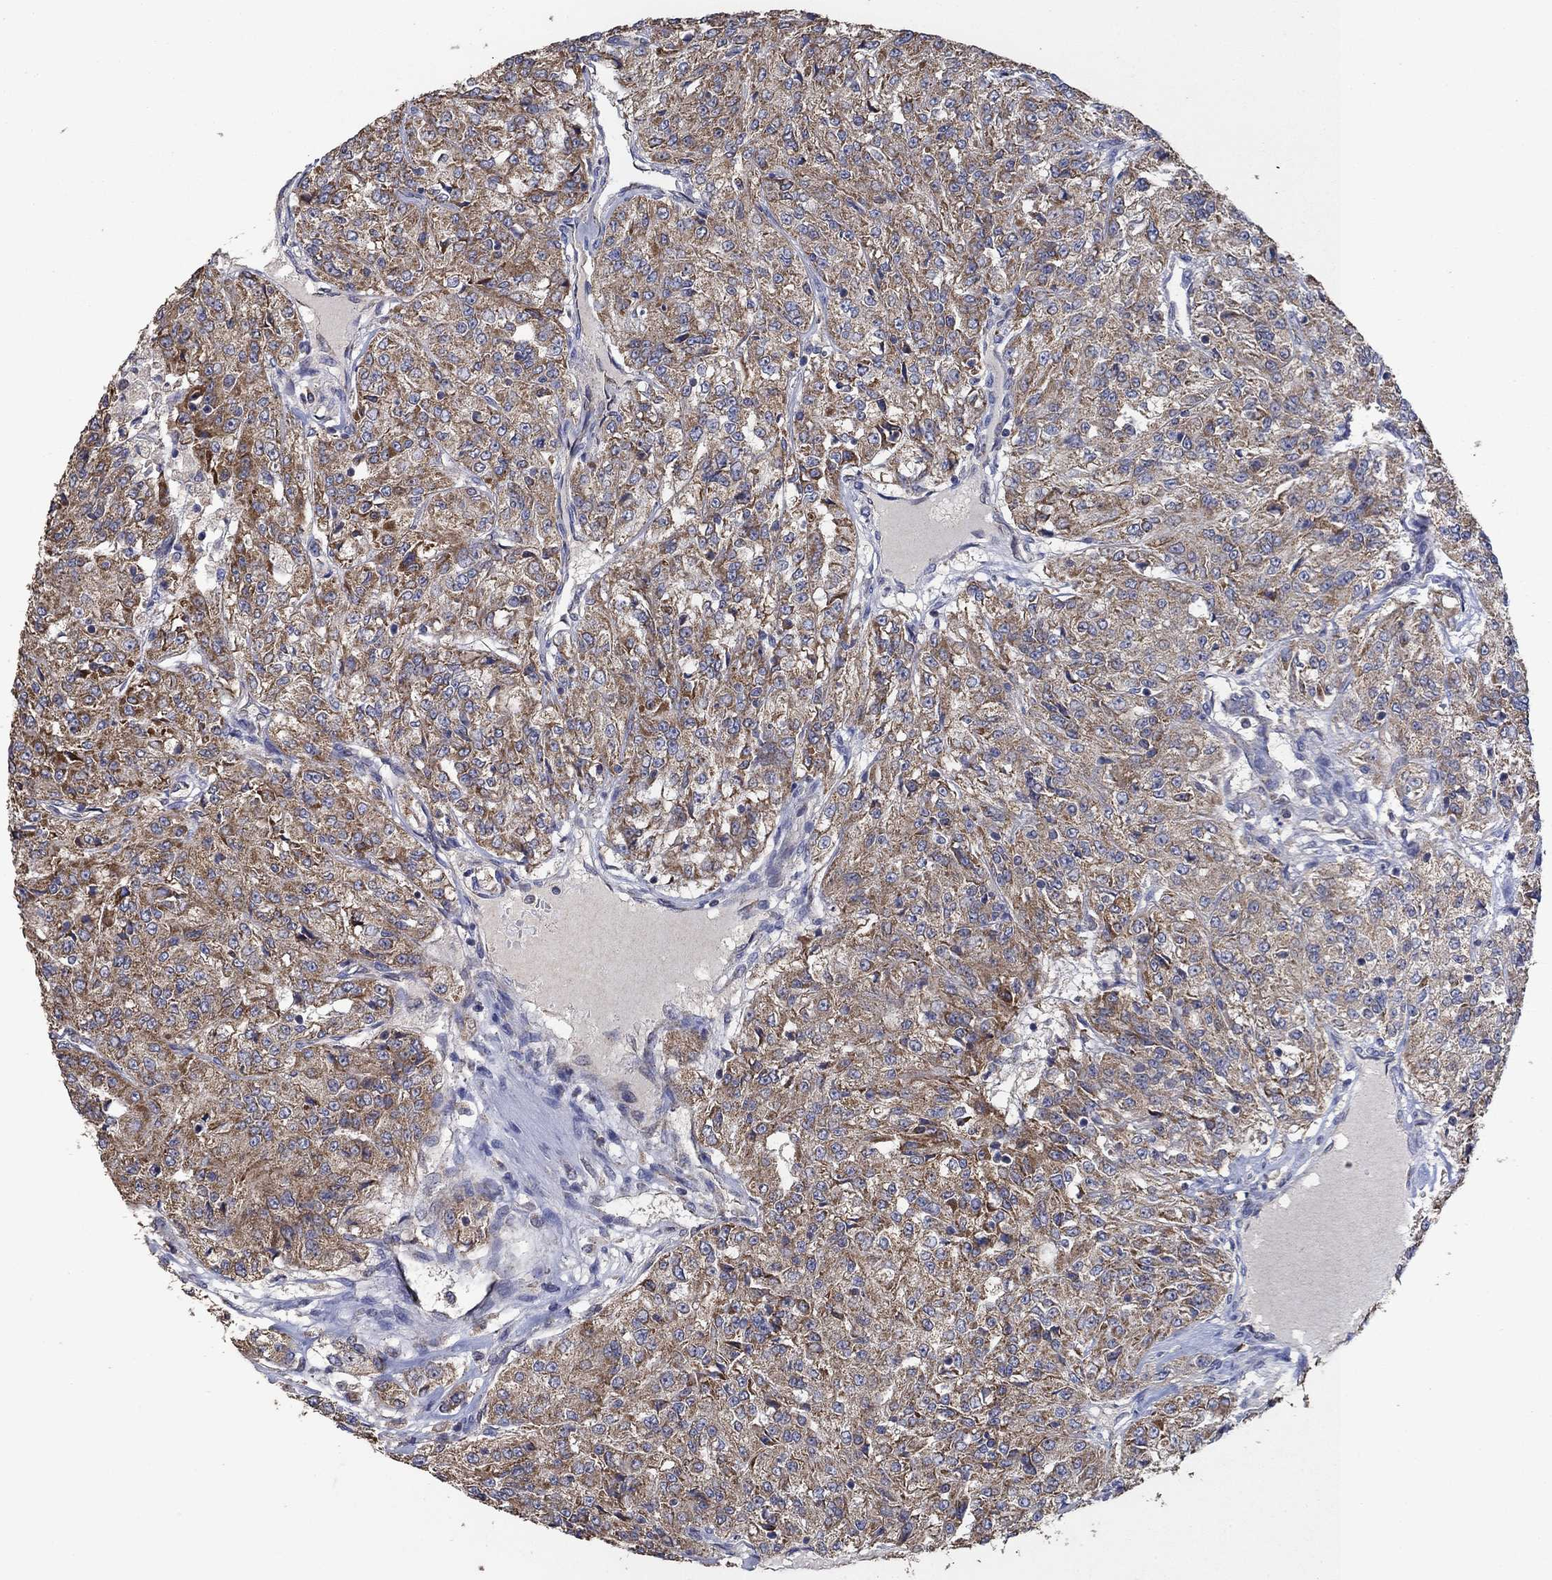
{"staining": {"intensity": "moderate", "quantity": ">75%", "location": "cytoplasmic/membranous"}, "tissue": "renal cancer", "cell_type": "Tumor cells", "image_type": "cancer", "snomed": [{"axis": "morphology", "description": "Adenocarcinoma, NOS"}, {"axis": "topography", "description": "Kidney"}], "caption": "Moderate cytoplasmic/membranous staining for a protein is seen in about >75% of tumor cells of renal cancer (adenocarcinoma) using immunohistochemistry.", "gene": "HID1", "patient": {"sex": "female", "age": 63}}